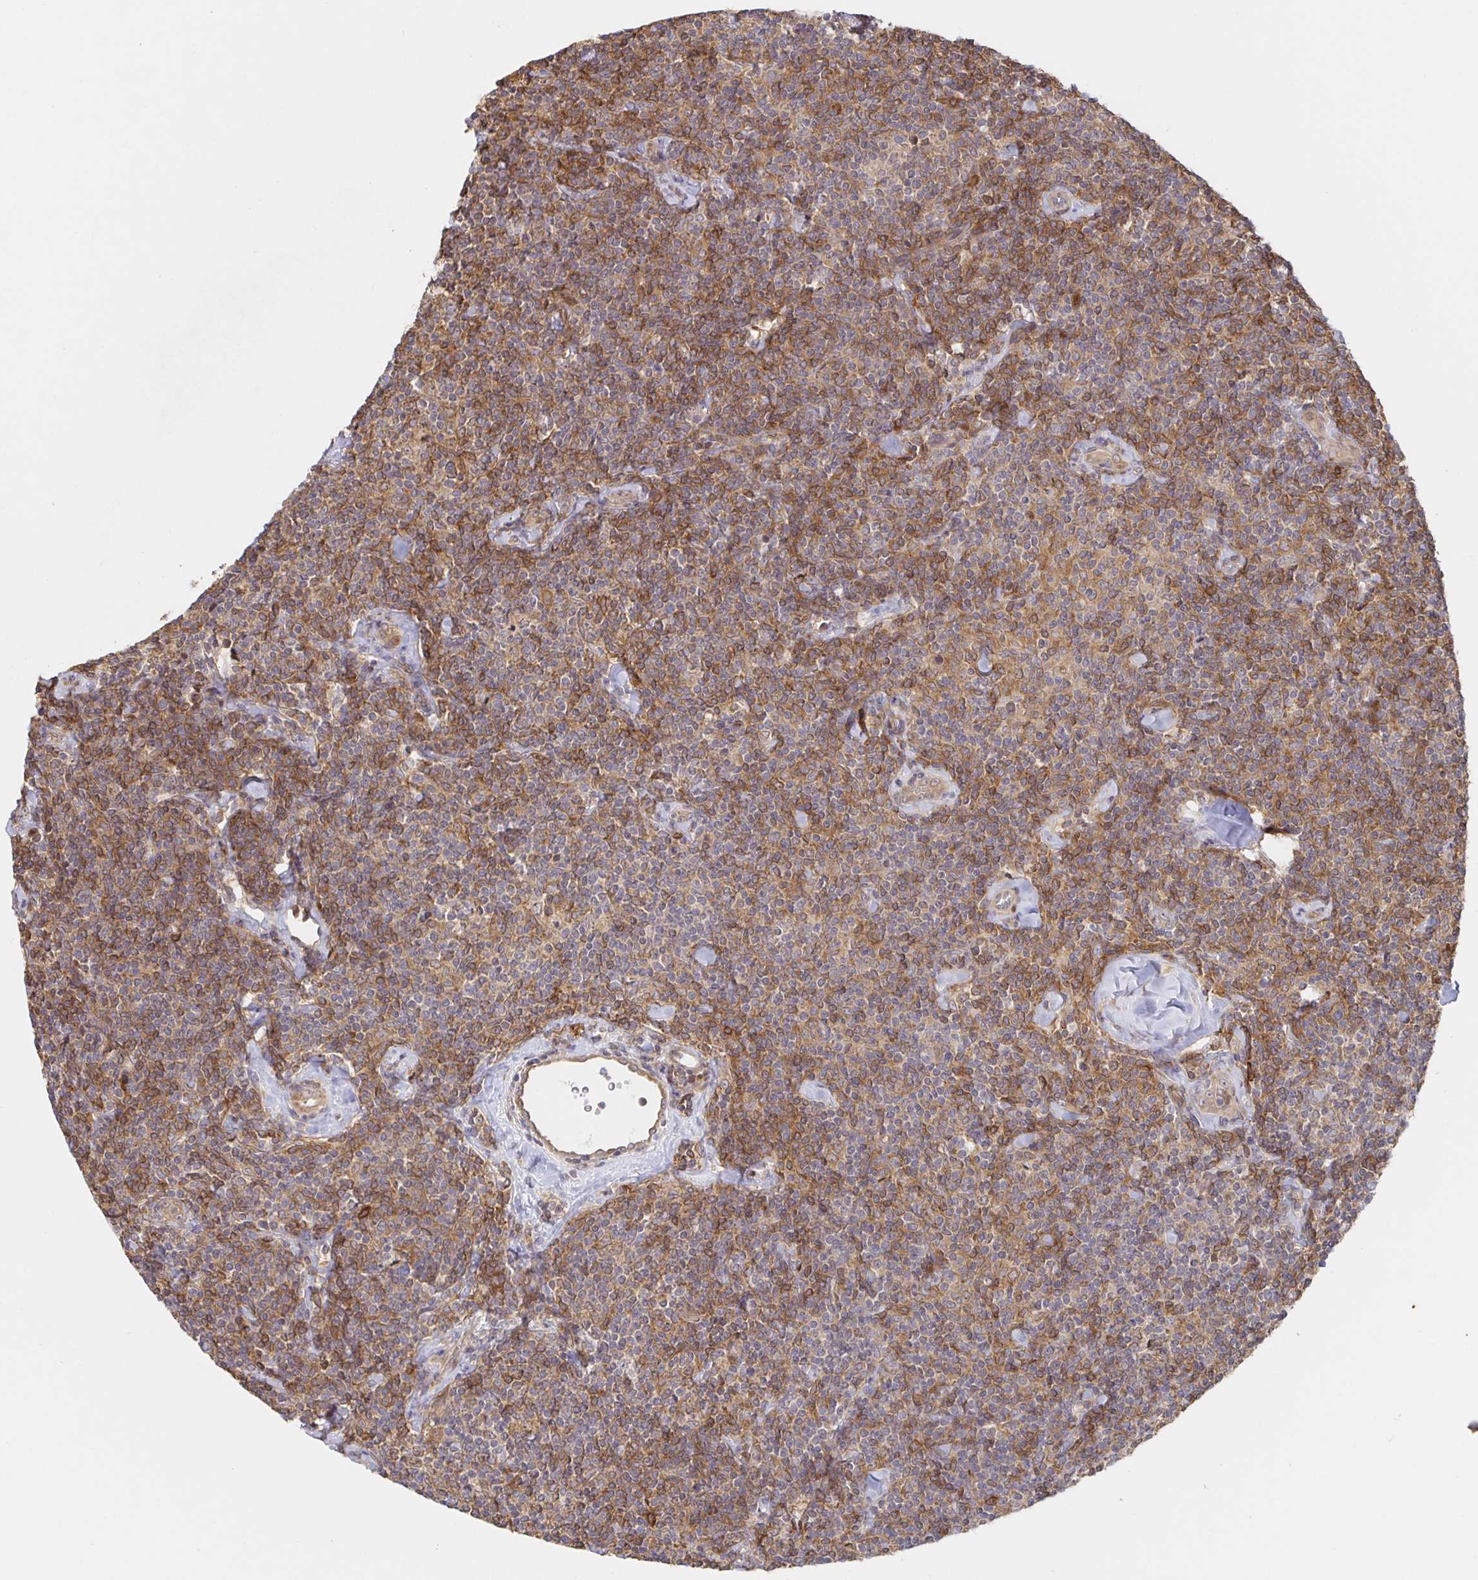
{"staining": {"intensity": "moderate", "quantity": ">75%", "location": "cytoplasmic/membranous"}, "tissue": "lymphoma", "cell_type": "Tumor cells", "image_type": "cancer", "snomed": [{"axis": "morphology", "description": "Malignant lymphoma, non-Hodgkin's type, Low grade"}, {"axis": "topography", "description": "Lymph node"}], "caption": "High-power microscopy captured an immunohistochemistry (IHC) image of lymphoma, revealing moderate cytoplasmic/membranous expression in about >75% of tumor cells. The protein is stained brown, and the nuclei are stained in blue (DAB IHC with brightfield microscopy, high magnification).", "gene": "AACS", "patient": {"sex": "female", "age": 56}}